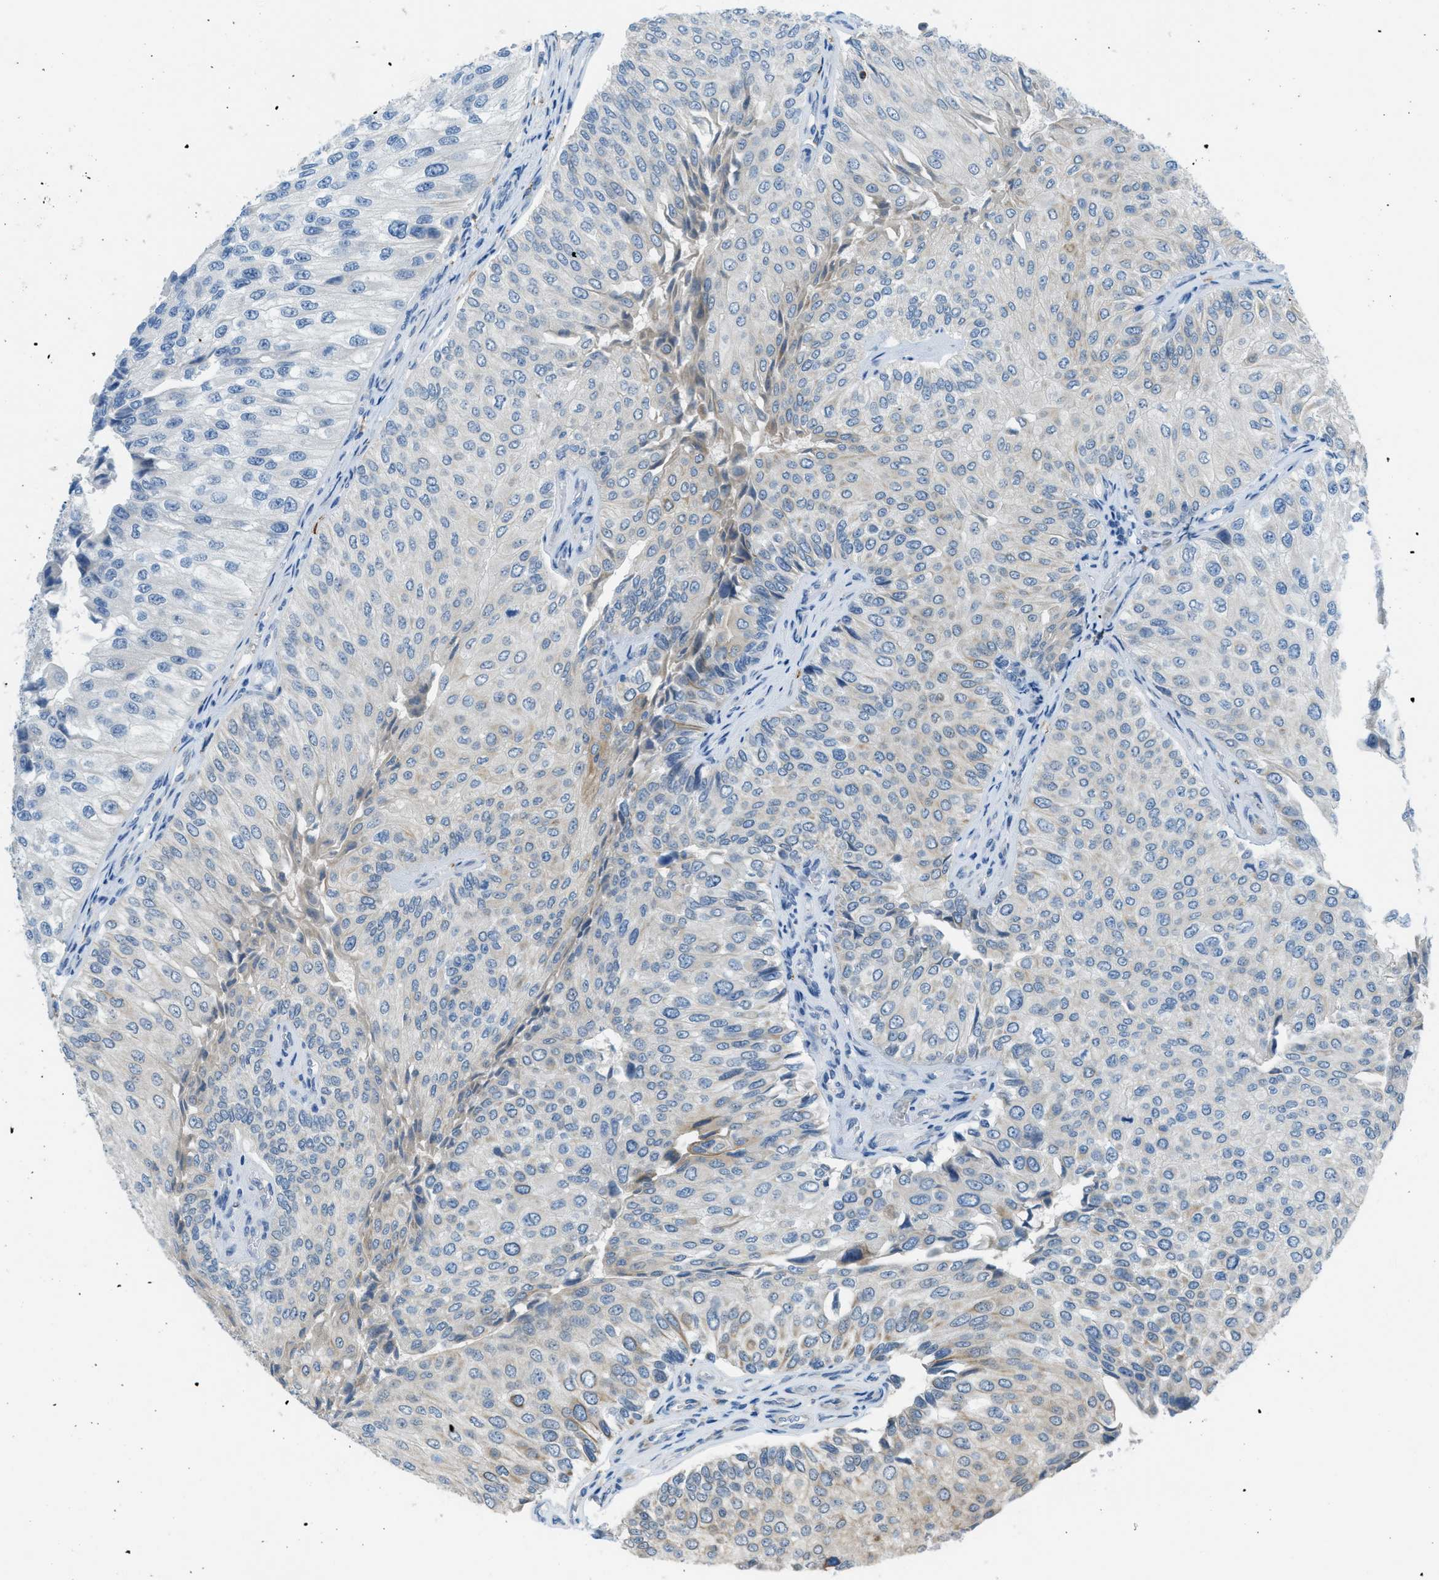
{"staining": {"intensity": "weak", "quantity": "<25%", "location": "cytoplasmic/membranous"}, "tissue": "urothelial cancer", "cell_type": "Tumor cells", "image_type": "cancer", "snomed": [{"axis": "morphology", "description": "Urothelial carcinoma, High grade"}, {"axis": "topography", "description": "Kidney"}, {"axis": "topography", "description": "Urinary bladder"}], "caption": "This is an immunohistochemistry histopathology image of human urothelial carcinoma (high-grade). There is no expression in tumor cells.", "gene": "KLHL8", "patient": {"sex": "male", "age": 77}}